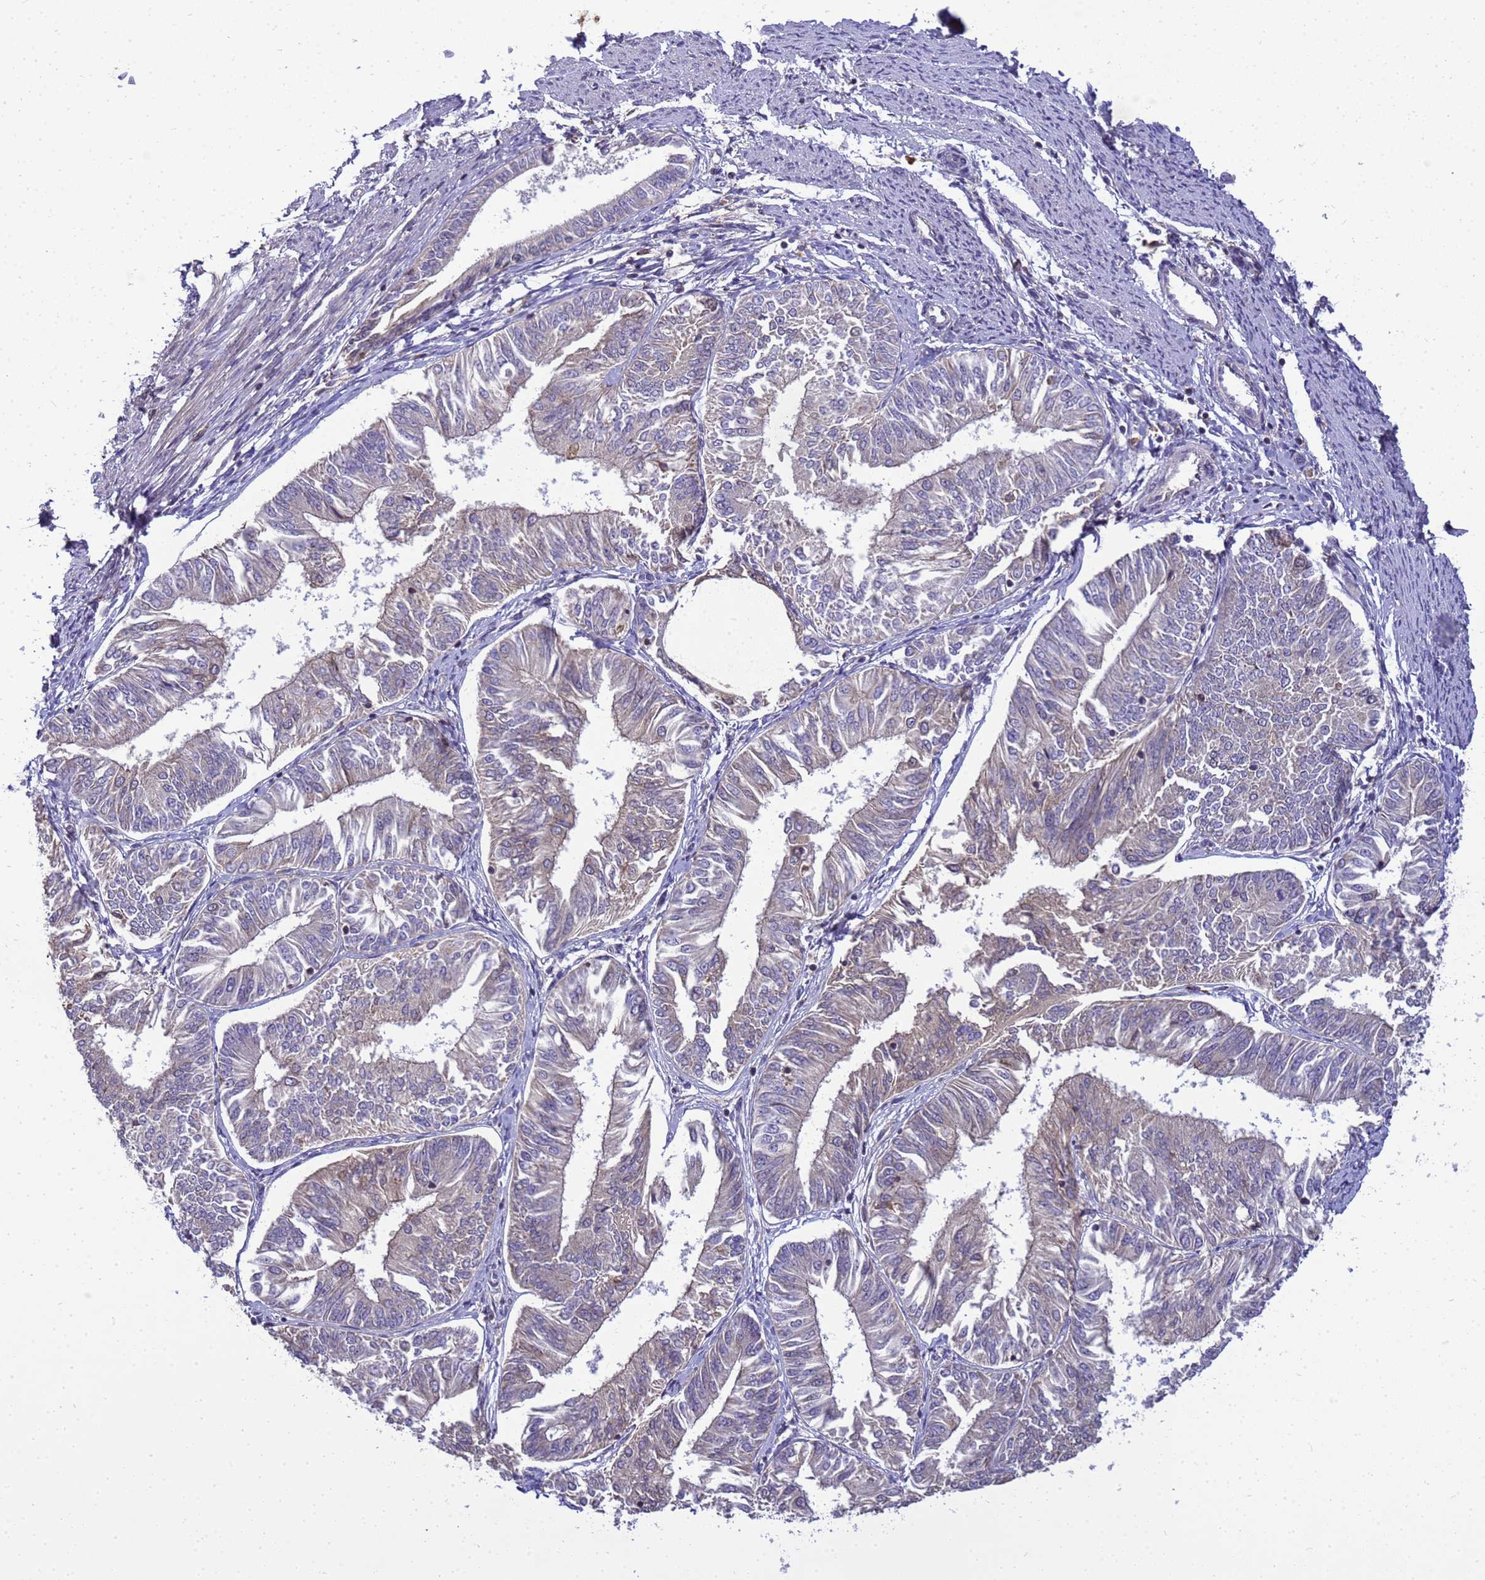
{"staining": {"intensity": "negative", "quantity": "none", "location": "none"}, "tissue": "endometrial cancer", "cell_type": "Tumor cells", "image_type": "cancer", "snomed": [{"axis": "morphology", "description": "Adenocarcinoma, NOS"}, {"axis": "topography", "description": "Endometrium"}], "caption": "Tumor cells are negative for protein expression in human adenocarcinoma (endometrial).", "gene": "TMEM74B", "patient": {"sex": "female", "age": 58}}